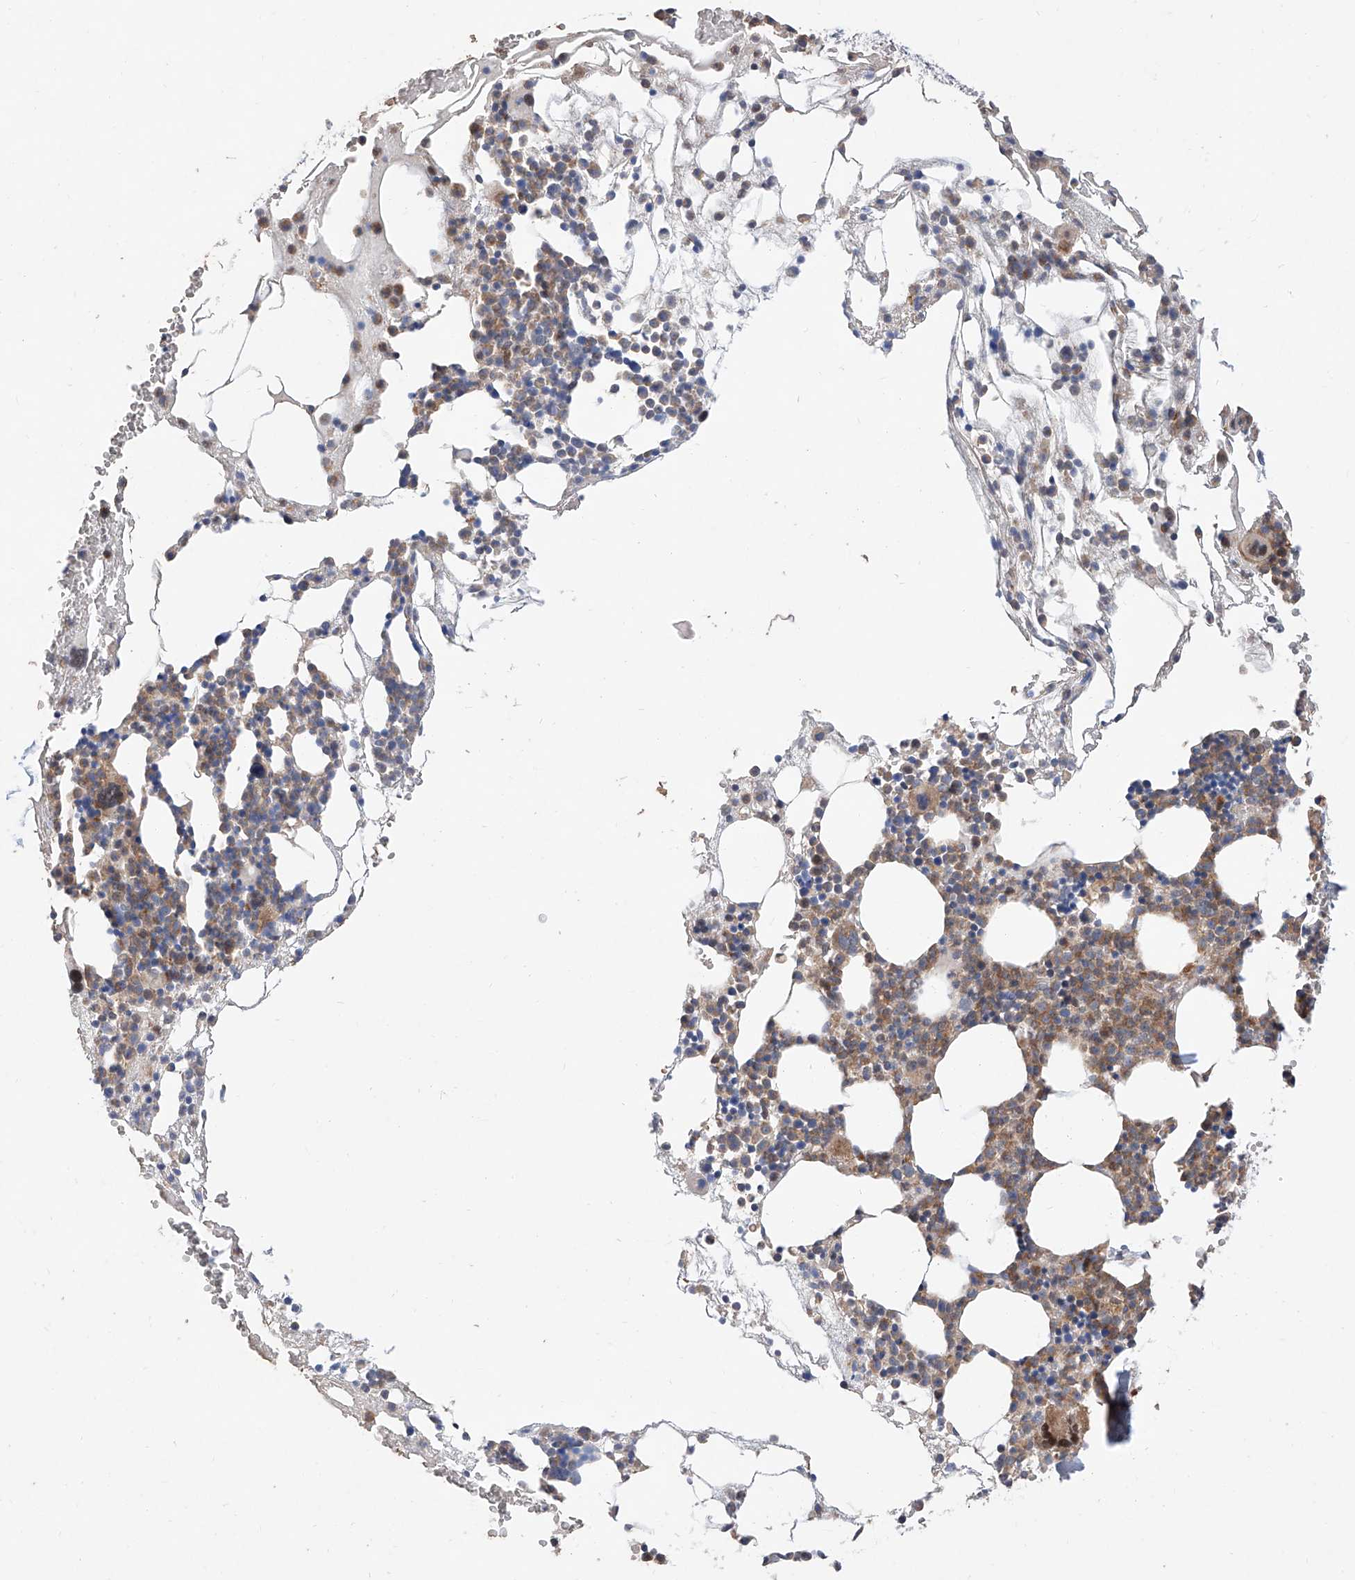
{"staining": {"intensity": "moderate", "quantity": "25%-75%", "location": "cytoplasmic/membranous"}, "tissue": "bone marrow", "cell_type": "Hematopoietic cells", "image_type": "normal", "snomed": [{"axis": "morphology", "description": "Normal tissue, NOS"}, {"axis": "morphology", "description": "Inflammation, NOS"}, {"axis": "topography", "description": "Bone marrow"}], "caption": "Immunohistochemistry photomicrograph of normal bone marrow stained for a protein (brown), which shows medium levels of moderate cytoplasmic/membranous expression in approximately 25%-75% of hematopoietic cells.", "gene": "FUCA2", "patient": {"sex": "female", "age": 78}}